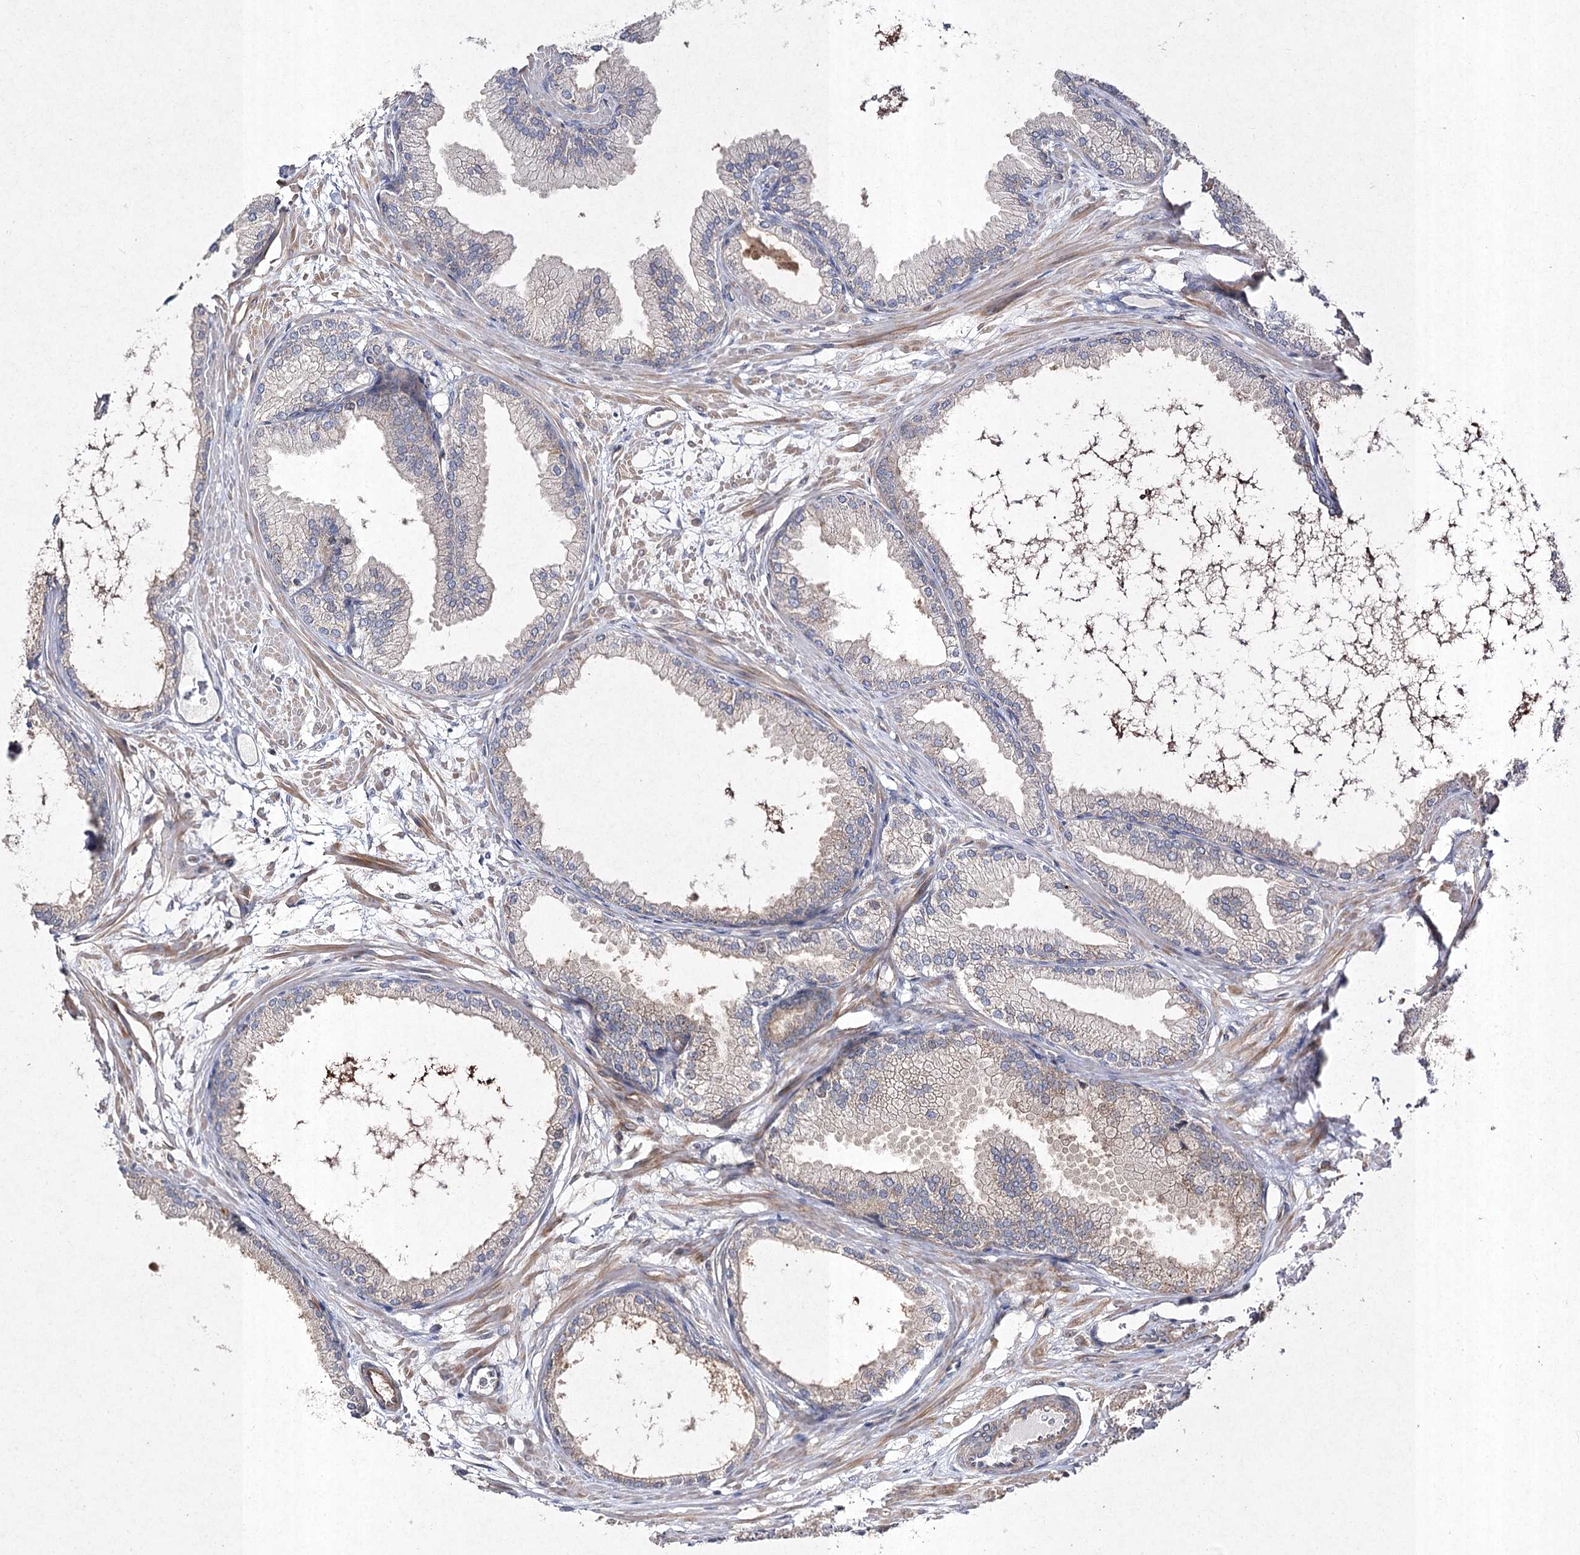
{"staining": {"intensity": "weak", "quantity": "<25%", "location": "cytoplasmic/membranous"}, "tissue": "prostate cancer", "cell_type": "Tumor cells", "image_type": "cancer", "snomed": [{"axis": "morphology", "description": "Adenocarcinoma, Low grade"}, {"axis": "topography", "description": "Prostate"}], "caption": "There is no significant positivity in tumor cells of adenocarcinoma (low-grade) (prostate). Brightfield microscopy of immunohistochemistry (IHC) stained with DAB (3,3'-diaminobenzidine) (brown) and hematoxylin (blue), captured at high magnification.", "gene": "FANCL", "patient": {"sex": "male", "age": 63}}